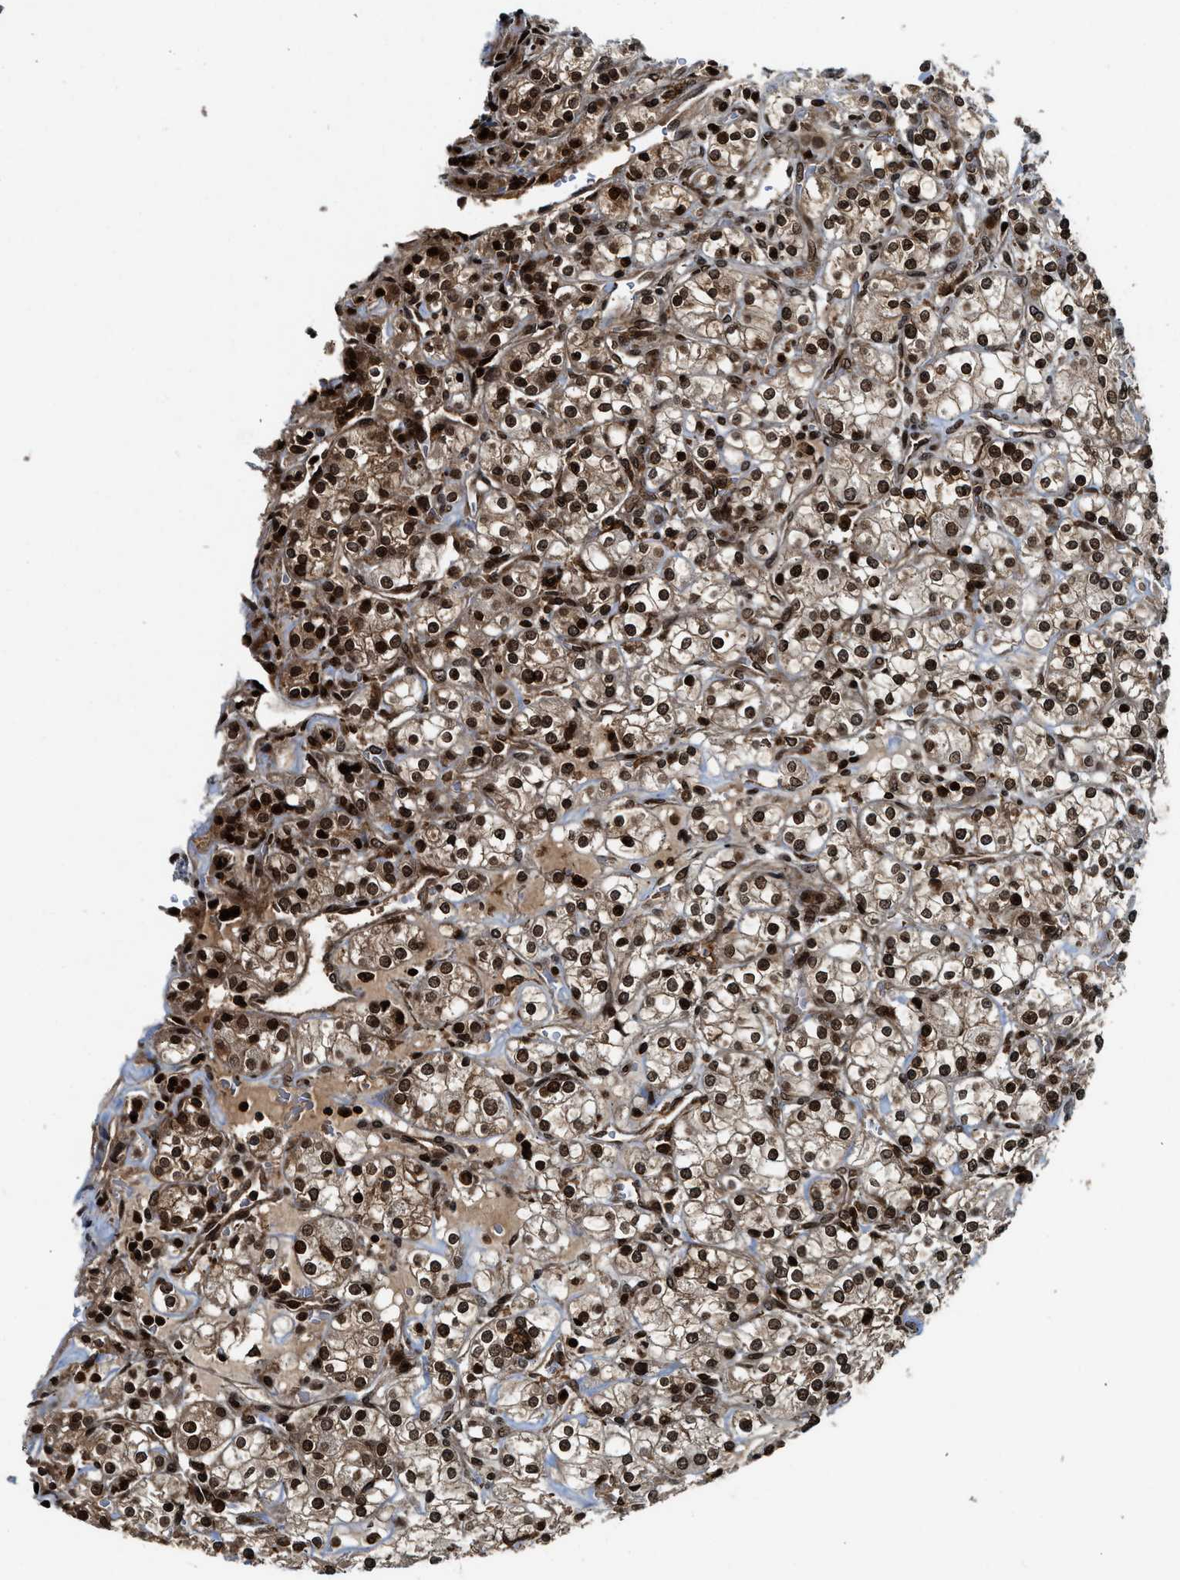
{"staining": {"intensity": "strong", "quantity": ">75%", "location": "cytoplasmic/membranous,nuclear"}, "tissue": "renal cancer", "cell_type": "Tumor cells", "image_type": "cancer", "snomed": [{"axis": "morphology", "description": "Adenocarcinoma, NOS"}, {"axis": "topography", "description": "Kidney"}], "caption": "A high-resolution photomicrograph shows immunohistochemistry (IHC) staining of renal cancer, which displays strong cytoplasmic/membranous and nuclear positivity in approximately >75% of tumor cells. (IHC, brightfield microscopy, high magnification).", "gene": "MDM2", "patient": {"sex": "male", "age": 77}}